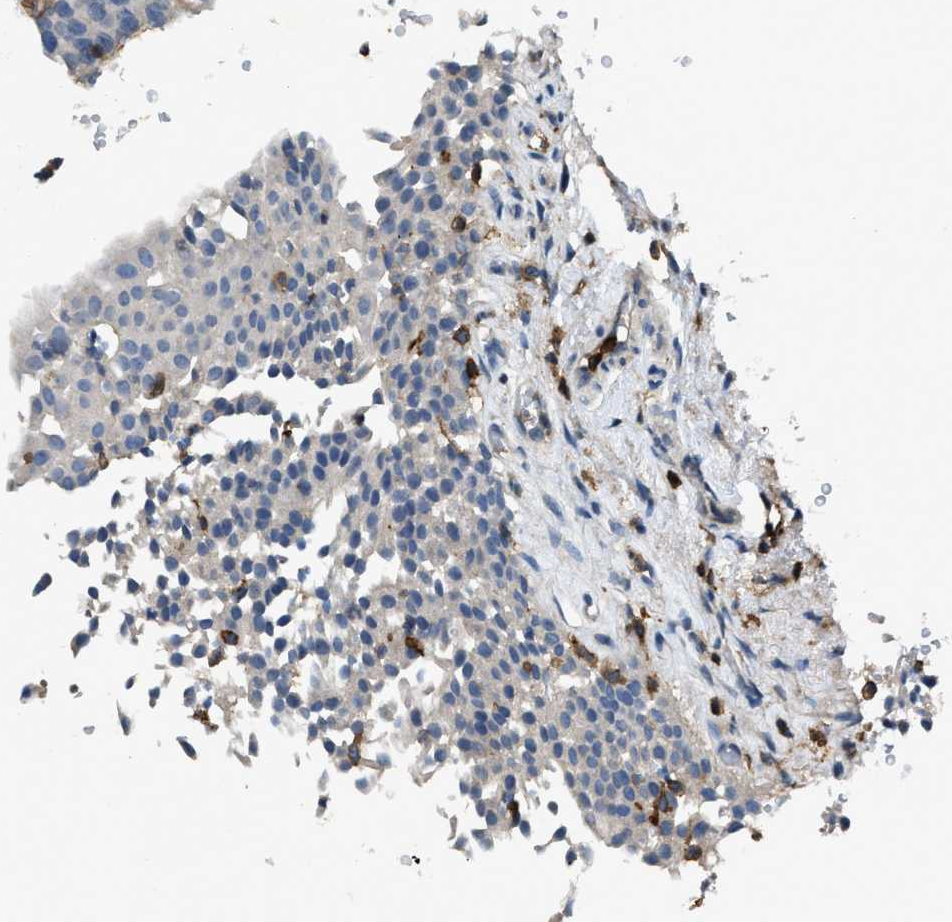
{"staining": {"intensity": "negative", "quantity": "none", "location": "none"}, "tissue": "urinary bladder", "cell_type": "Urothelial cells", "image_type": "normal", "snomed": [{"axis": "morphology", "description": "Normal tissue, NOS"}, {"axis": "topography", "description": "Urinary bladder"}], "caption": "Immunohistochemistry image of unremarkable urinary bladder stained for a protein (brown), which displays no expression in urothelial cells.", "gene": "MYO1G", "patient": {"sex": "female", "age": 60}}